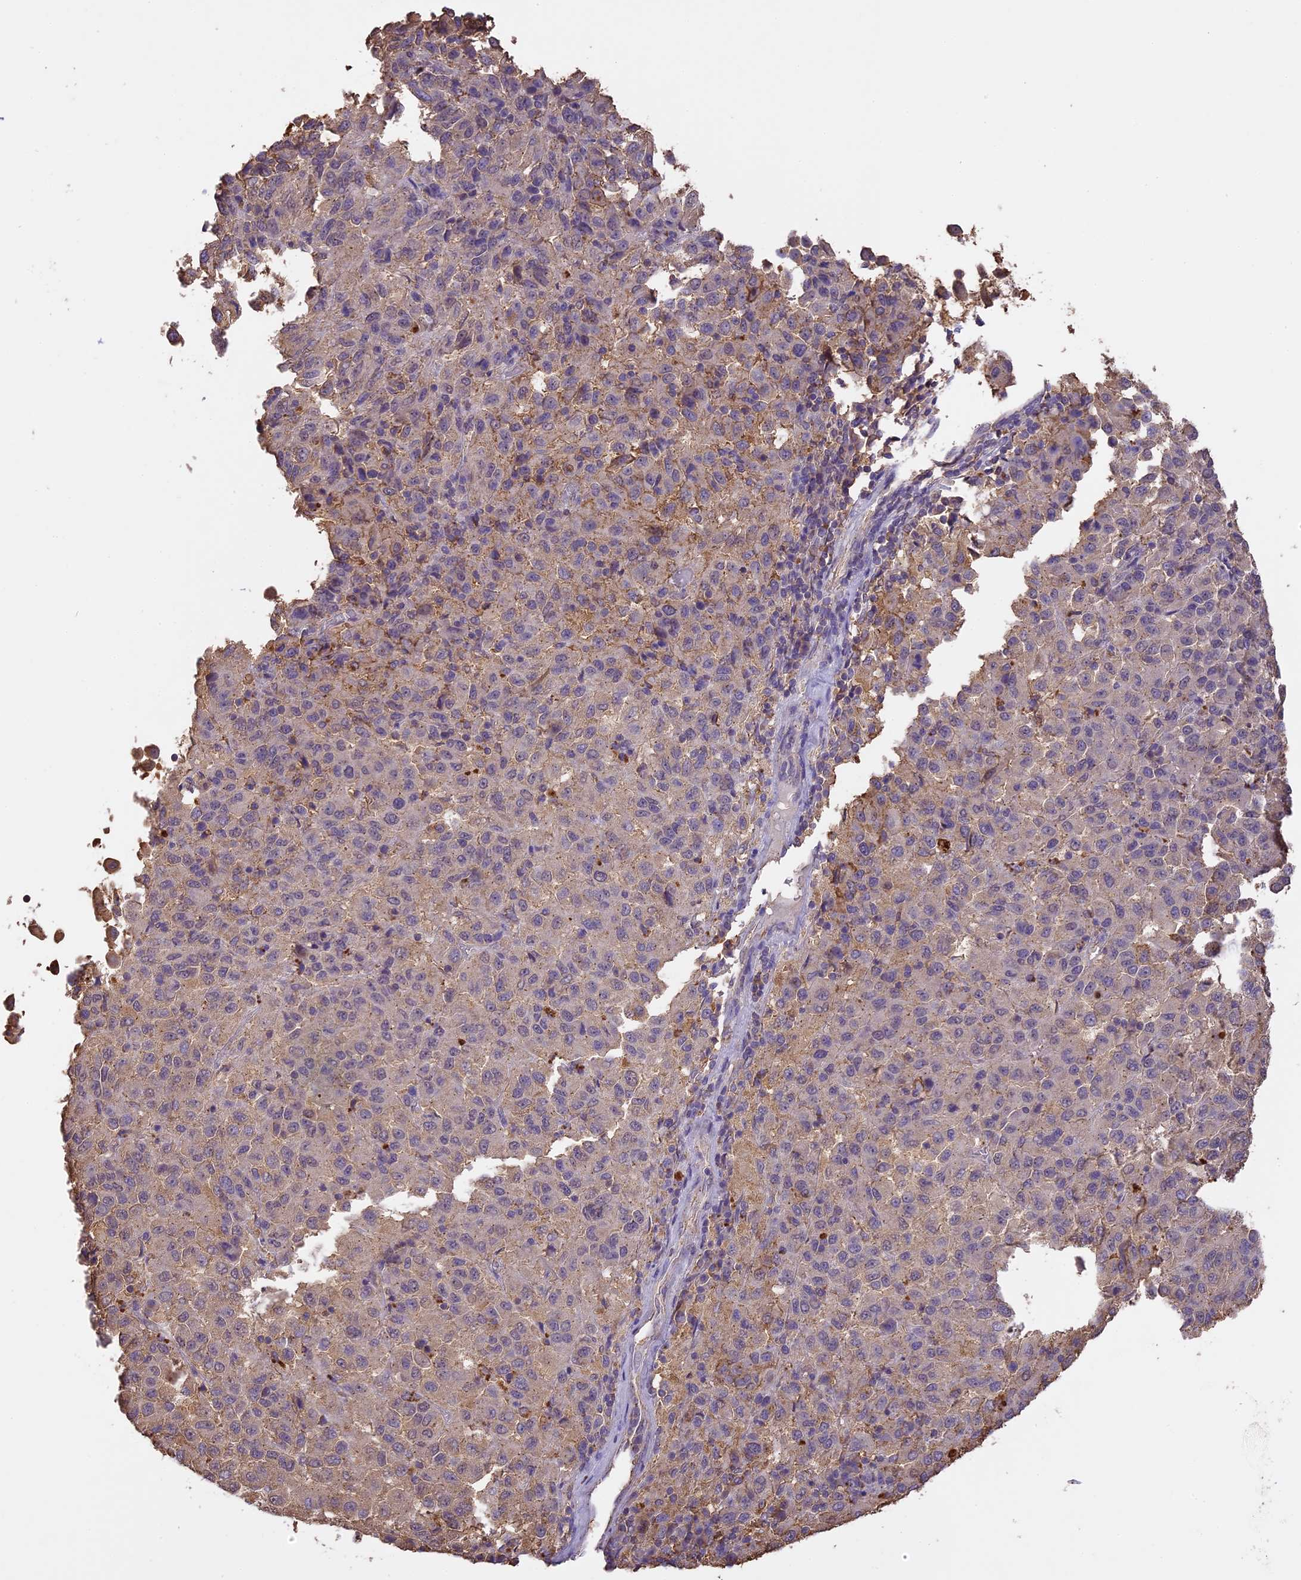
{"staining": {"intensity": "negative", "quantity": "none", "location": "none"}, "tissue": "melanoma", "cell_type": "Tumor cells", "image_type": "cancer", "snomed": [{"axis": "morphology", "description": "Malignant melanoma, Metastatic site"}, {"axis": "topography", "description": "Lung"}], "caption": "A histopathology image of human malignant melanoma (metastatic site) is negative for staining in tumor cells.", "gene": "ARHGAP19", "patient": {"sex": "male", "age": 64}}